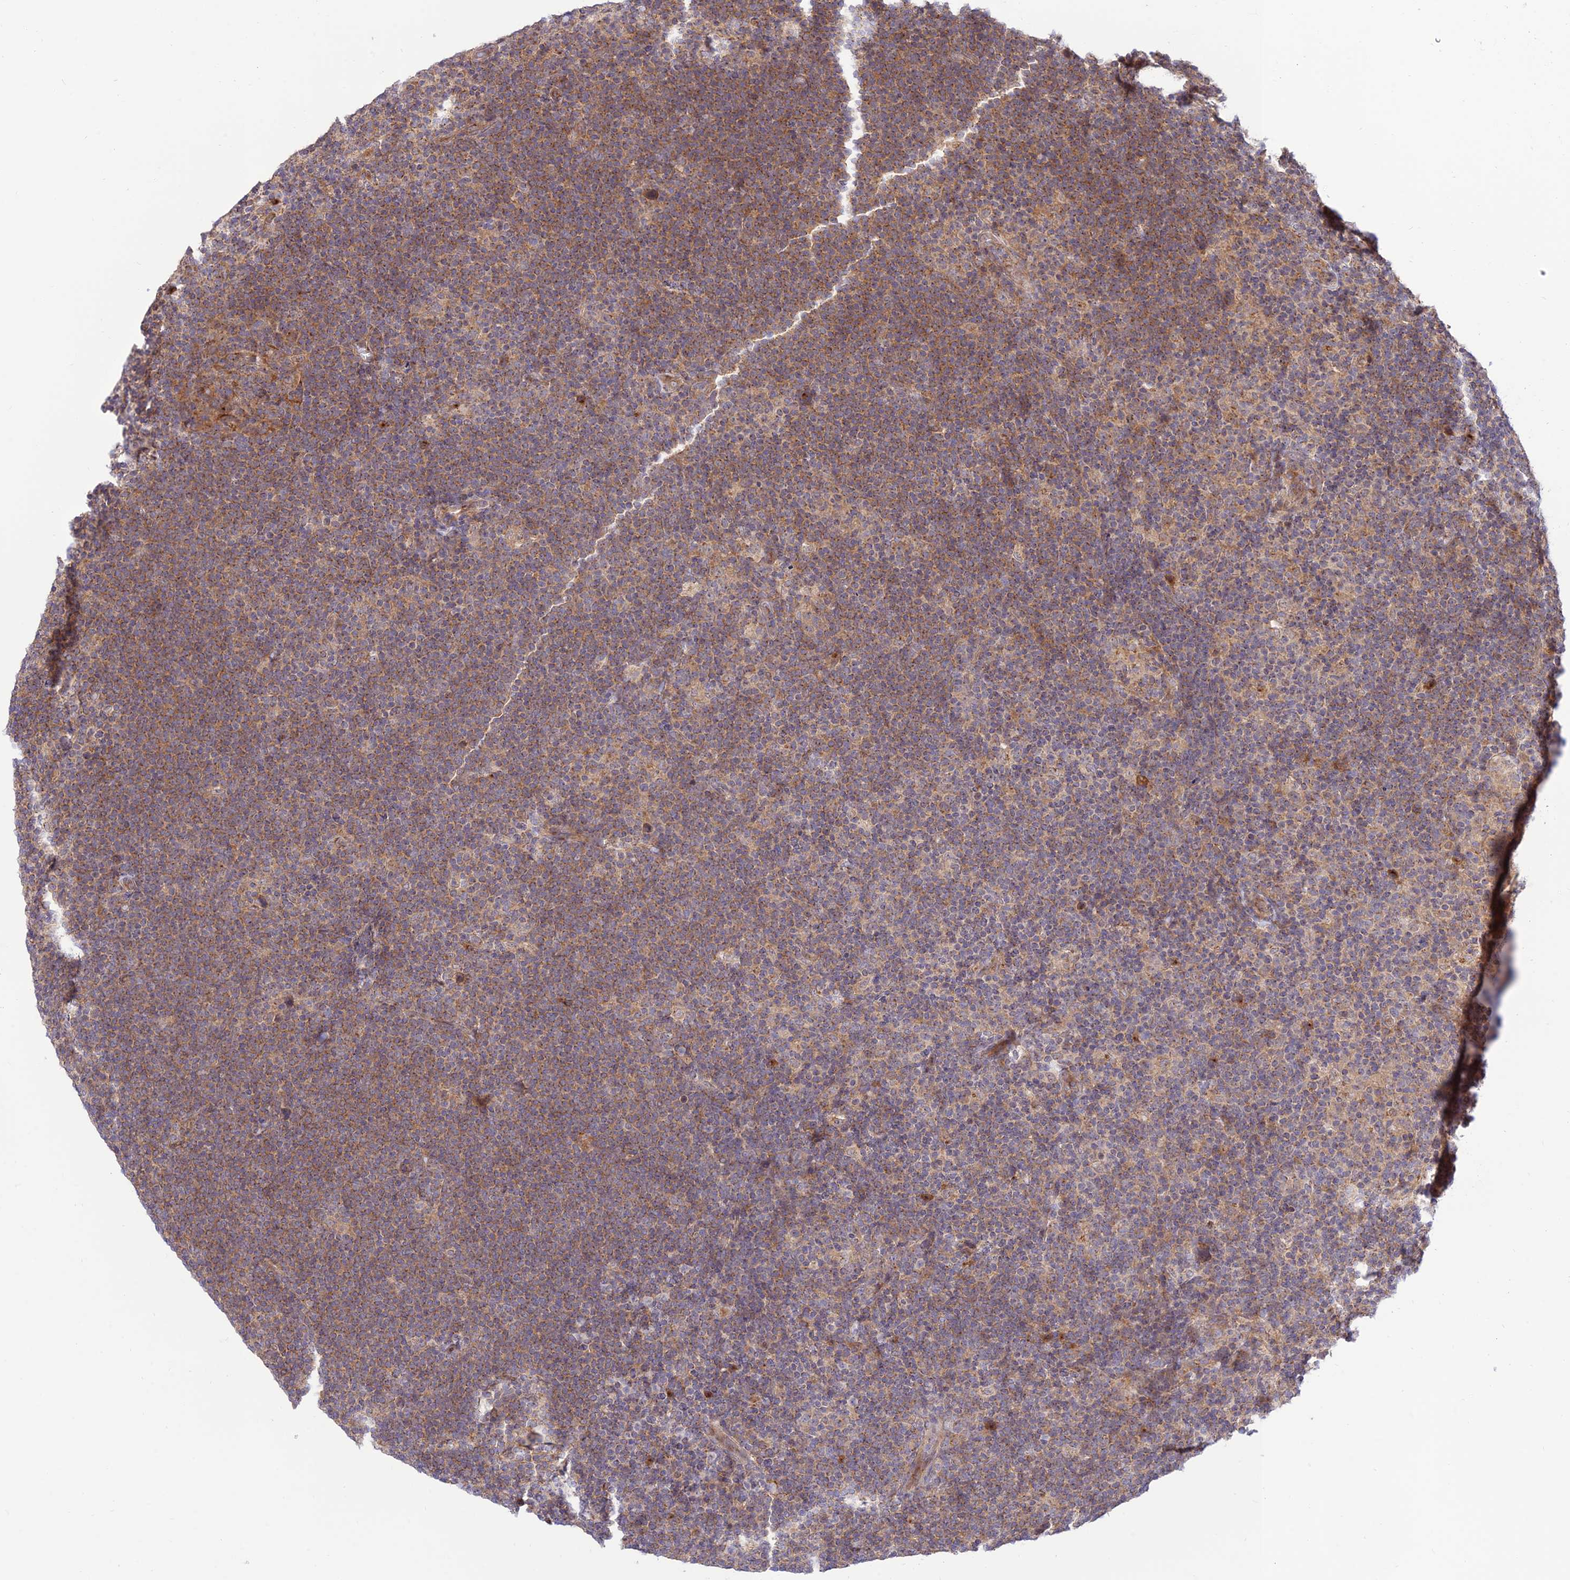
{"staining": {"intensity": "negative", "quantity": "none", "location": "none"}, "tissue": "lymphoma", "cell_type": "Tumor cells", "image_type": "cancer", "snomed": [{"axis": "morphology", "description": "Hodgkin's disease, NOS"}, {"axis": "topography", "description": "Lymph node"}], "caption": "Hodgkin's disease stained for a protein using IHC reveals no expression tumor cells.", "gene": "GOLGA3", "patient": {"sex": "female", "age": 57}}